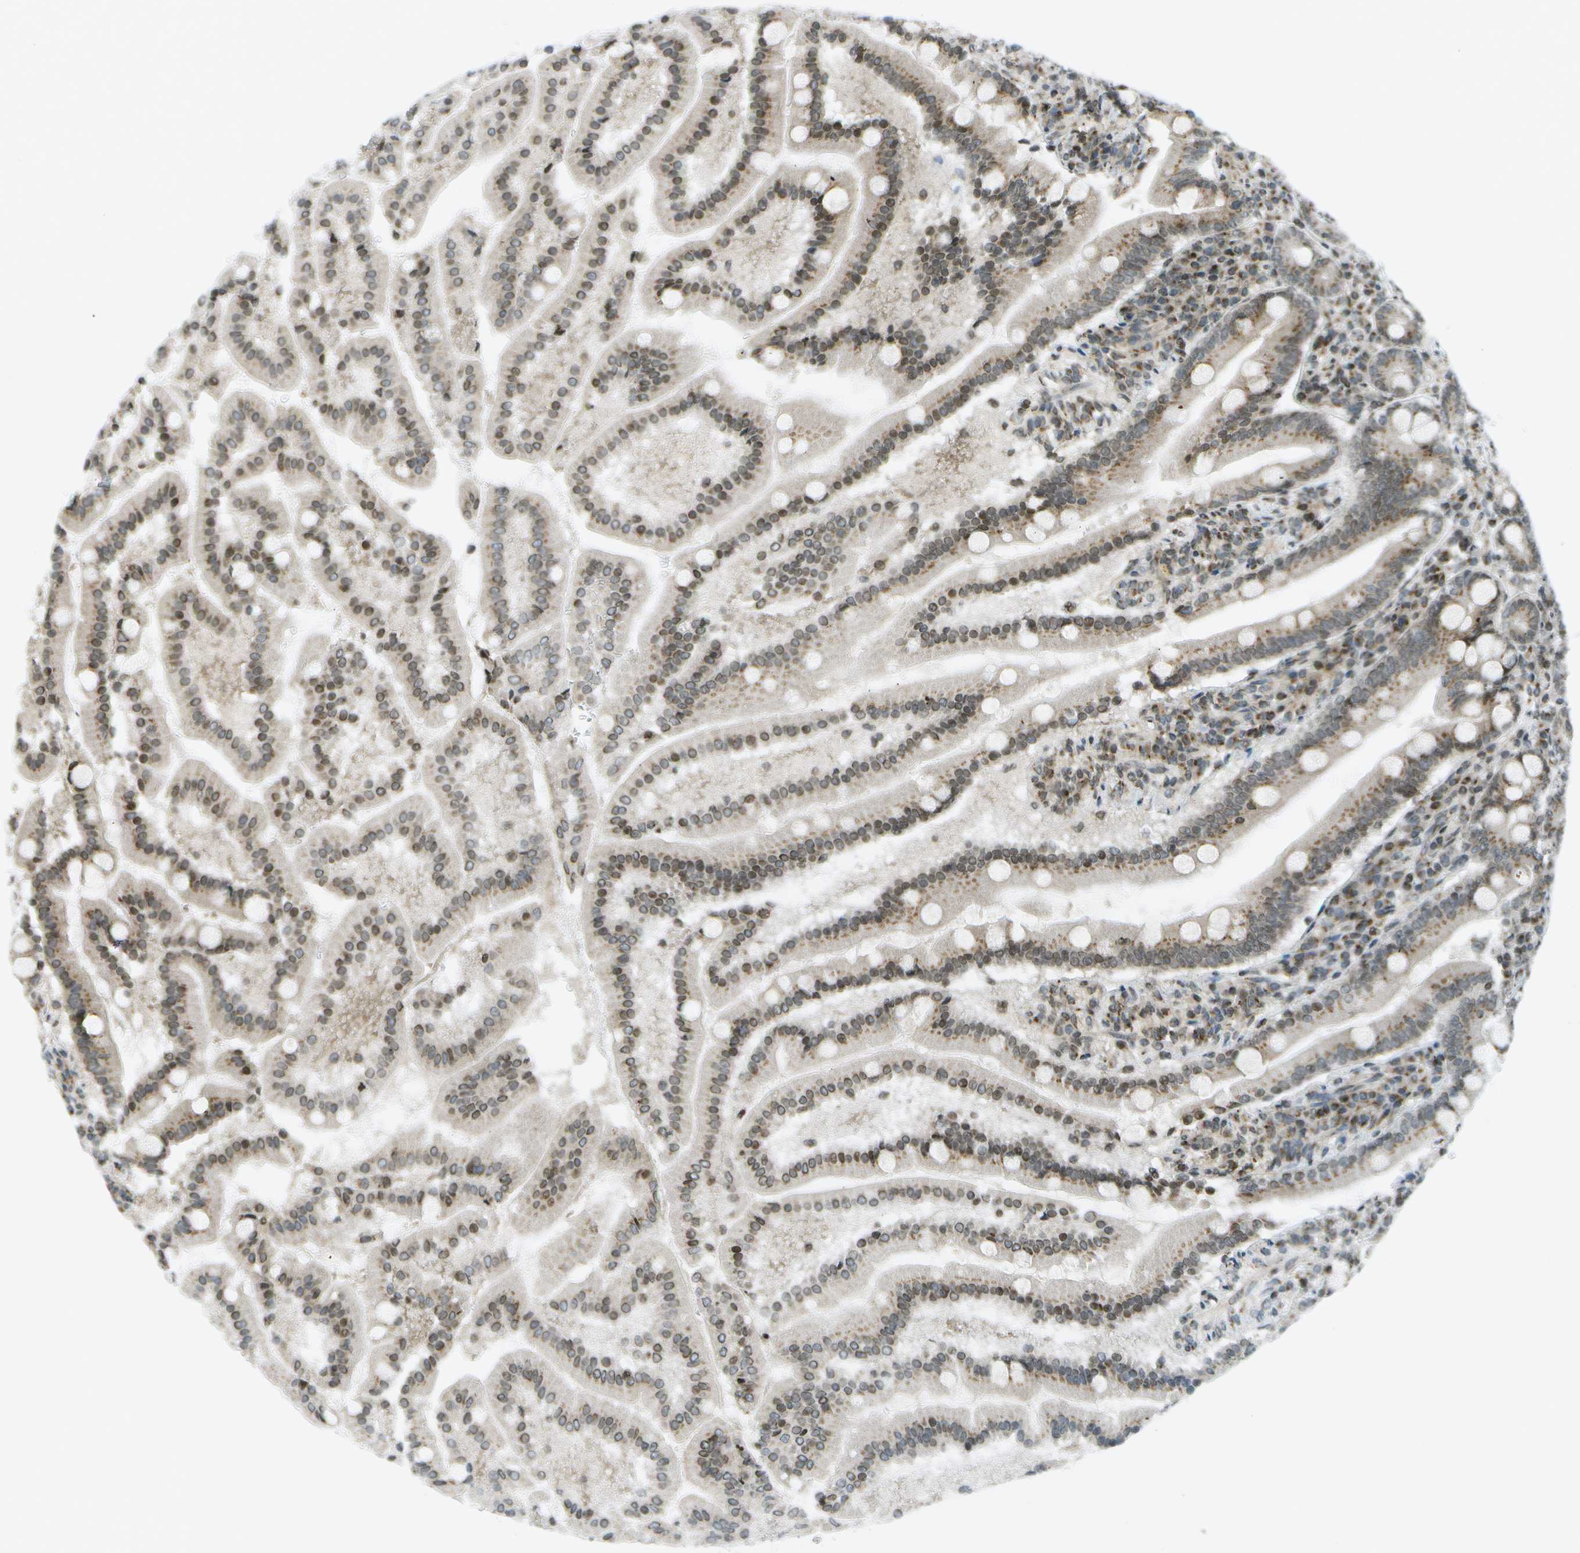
{"staining": {"intensity": "moderate", "quantity": ">75%", "location": "cytoplasmic/membranous,nuclear"}, "tissue": "duodenum", "cell_type": "Glandular cells", "image_type": "normal", "snomed": [{"axis": "morphology", "description": "Normal tissue, NOS"}, {"axis": "topography", "description": "Duodenum"}], "caption": "Moderate cytoplasmic/membranous,nuclear expression for a protein is appreciated in approximately >75% of glandular cells of normal duodenum using IHC.", "gene": "EVC", "patient": {"sex": "male", "age": 50}}